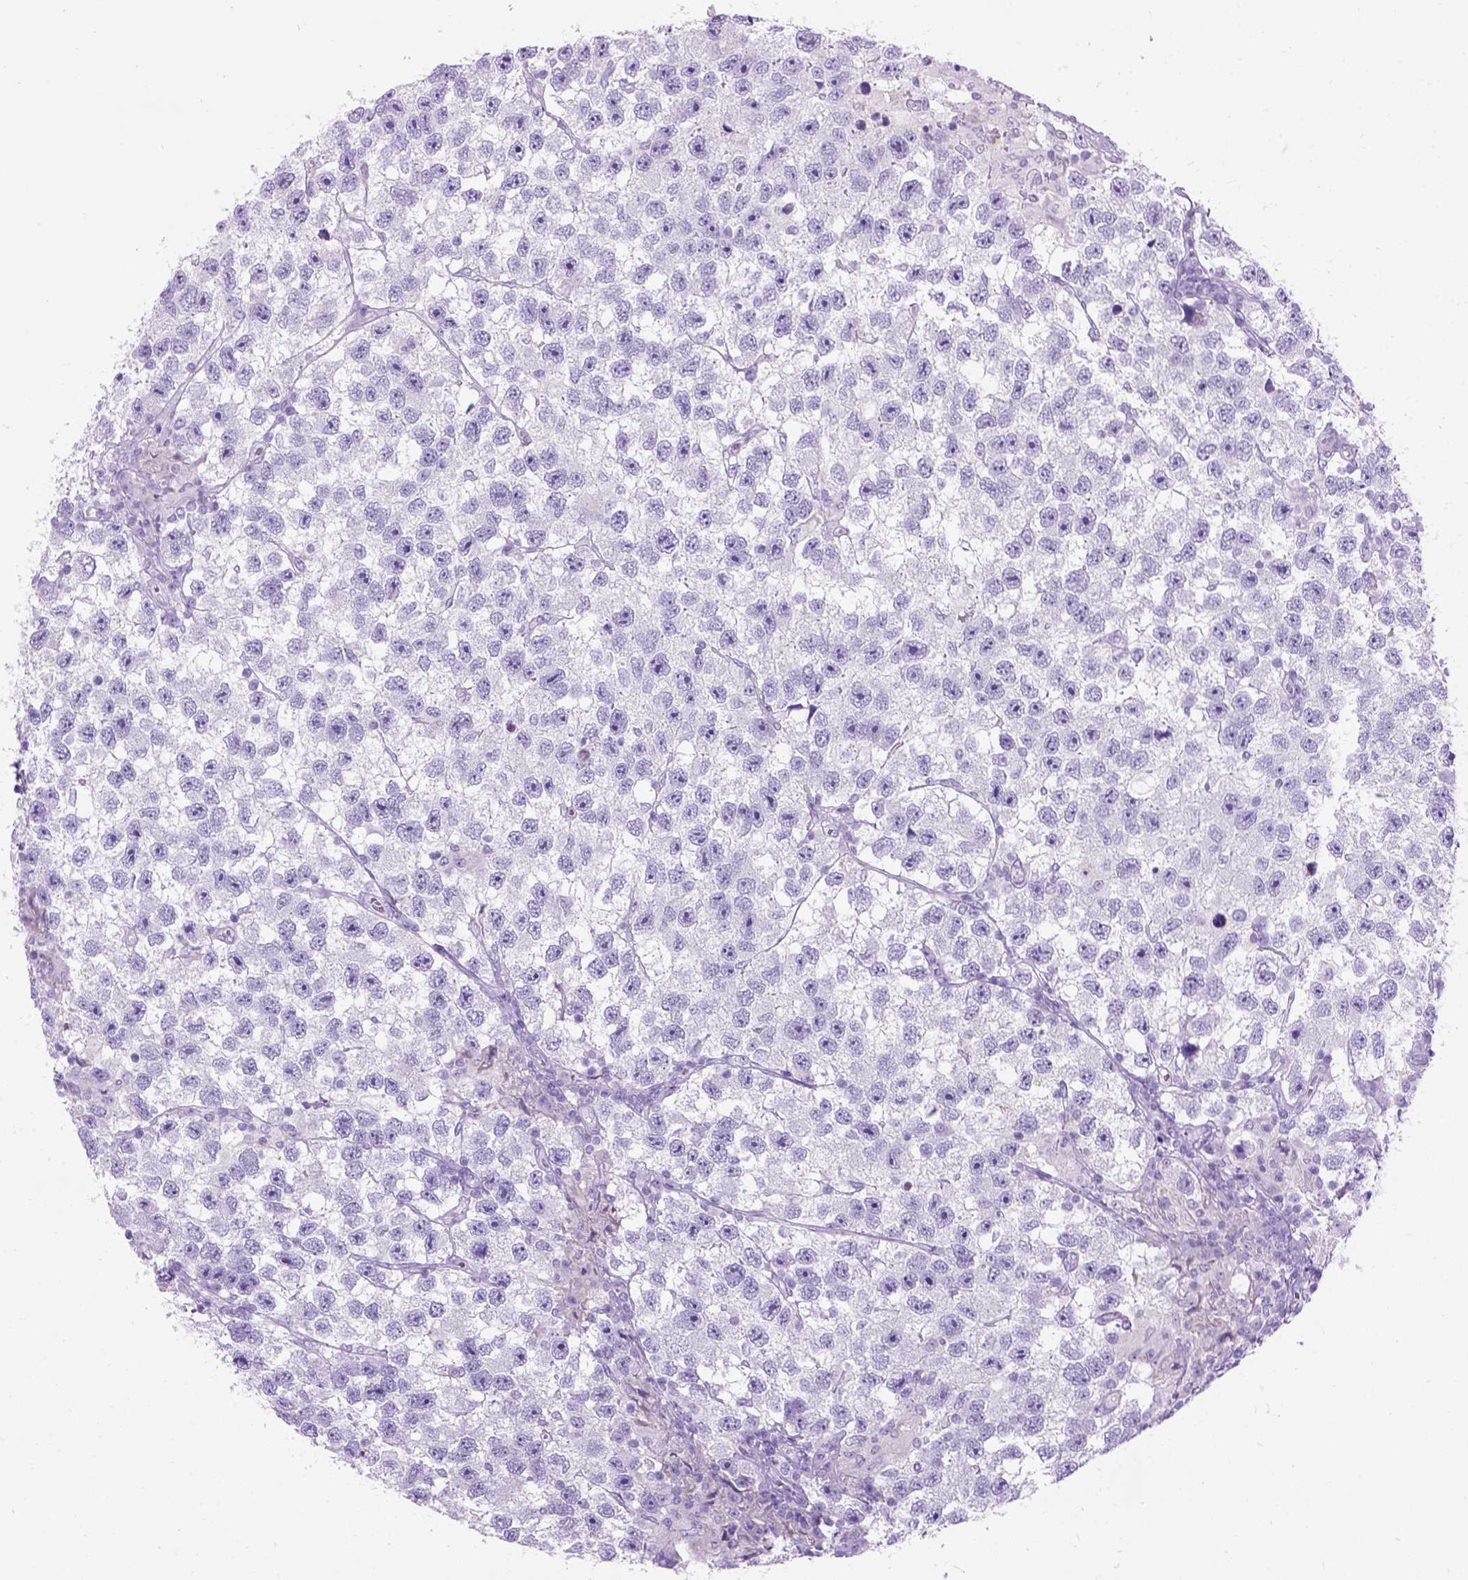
{"staining": {"intensity": "negative", "quantity": "none", "location": "none"}, "tissue": "testis cancer", "cell_type": "Tumor cells", "image_type": "cancer", "snomed": [{"axis": "morphology", "description": "Seminoma, NOS"}, {"axis": "topography", "description": "Testis"}], "caption": "Immunohistochemistry (IHC) histopathology image of neoplastic tissue: human seminoma (testis) stained with DAB (3,3'-diaminobenzidine) demonstrates no significant protein expression in tumor cells. (IHC, brightfield microscopy, high magnification).", "gene": "GABRB2", "patient": {"sex": "male", "age": 26}}